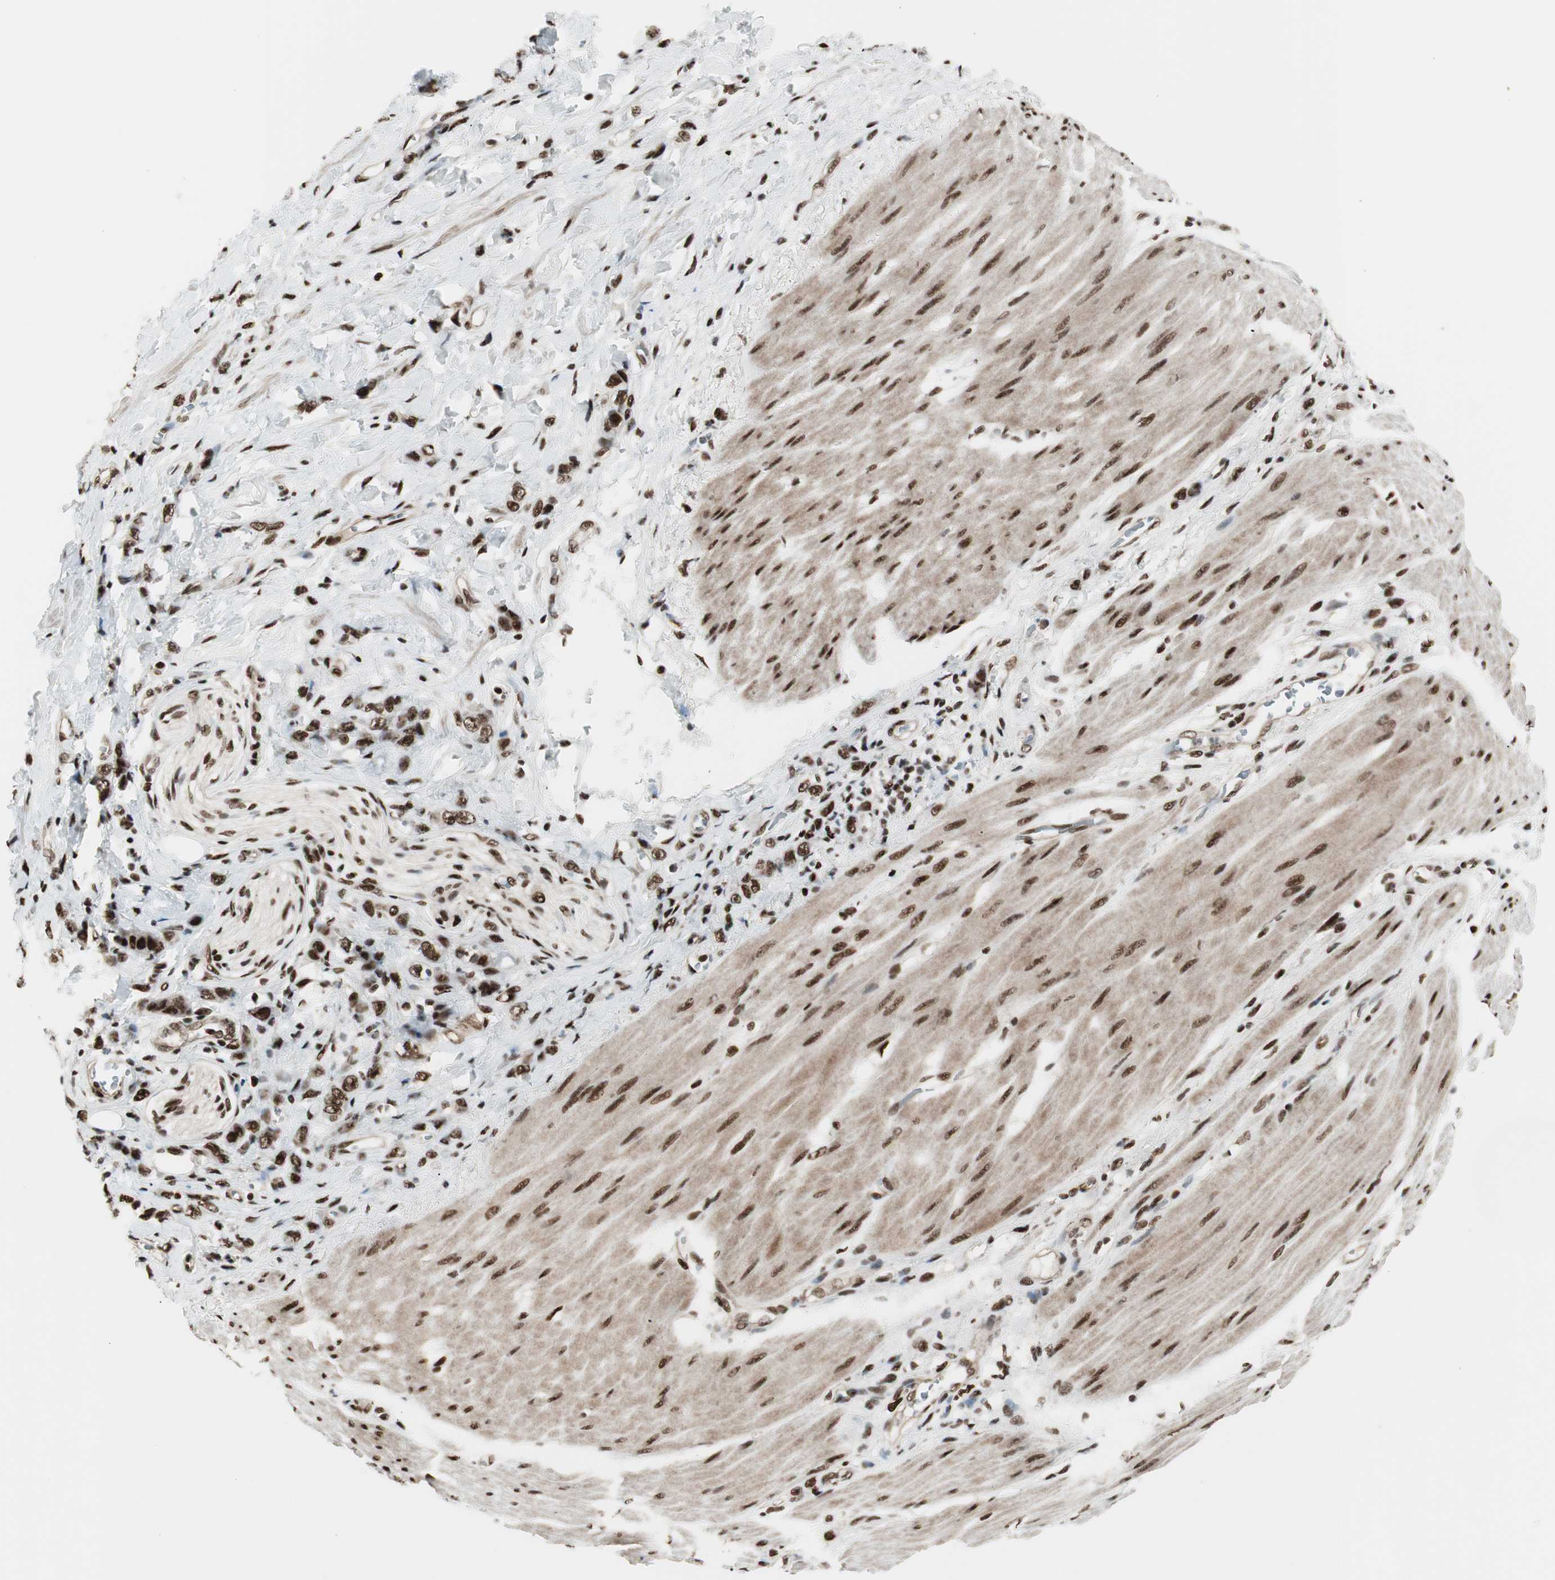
{"staining": {"intensity": "strong", "quantity": ">75%", "location": "nuclear"}, "tissue": "stomach cancer", "cell_type": "Tumor cells", "image_type": "cancer", "snomed": [{"axis": "morphology", "description": "Adenocarcinoma, NOS"}, {"axis": "topography", "description": "Stomach"}], "caption": "Immunohistochemical staining of adenocarcinoma (stomach) shows strong nuclear protein staining in approximately >75% of tumor cells.", "gene": "HEXIM1", "patient": {"sex": "male", "age": 82}}